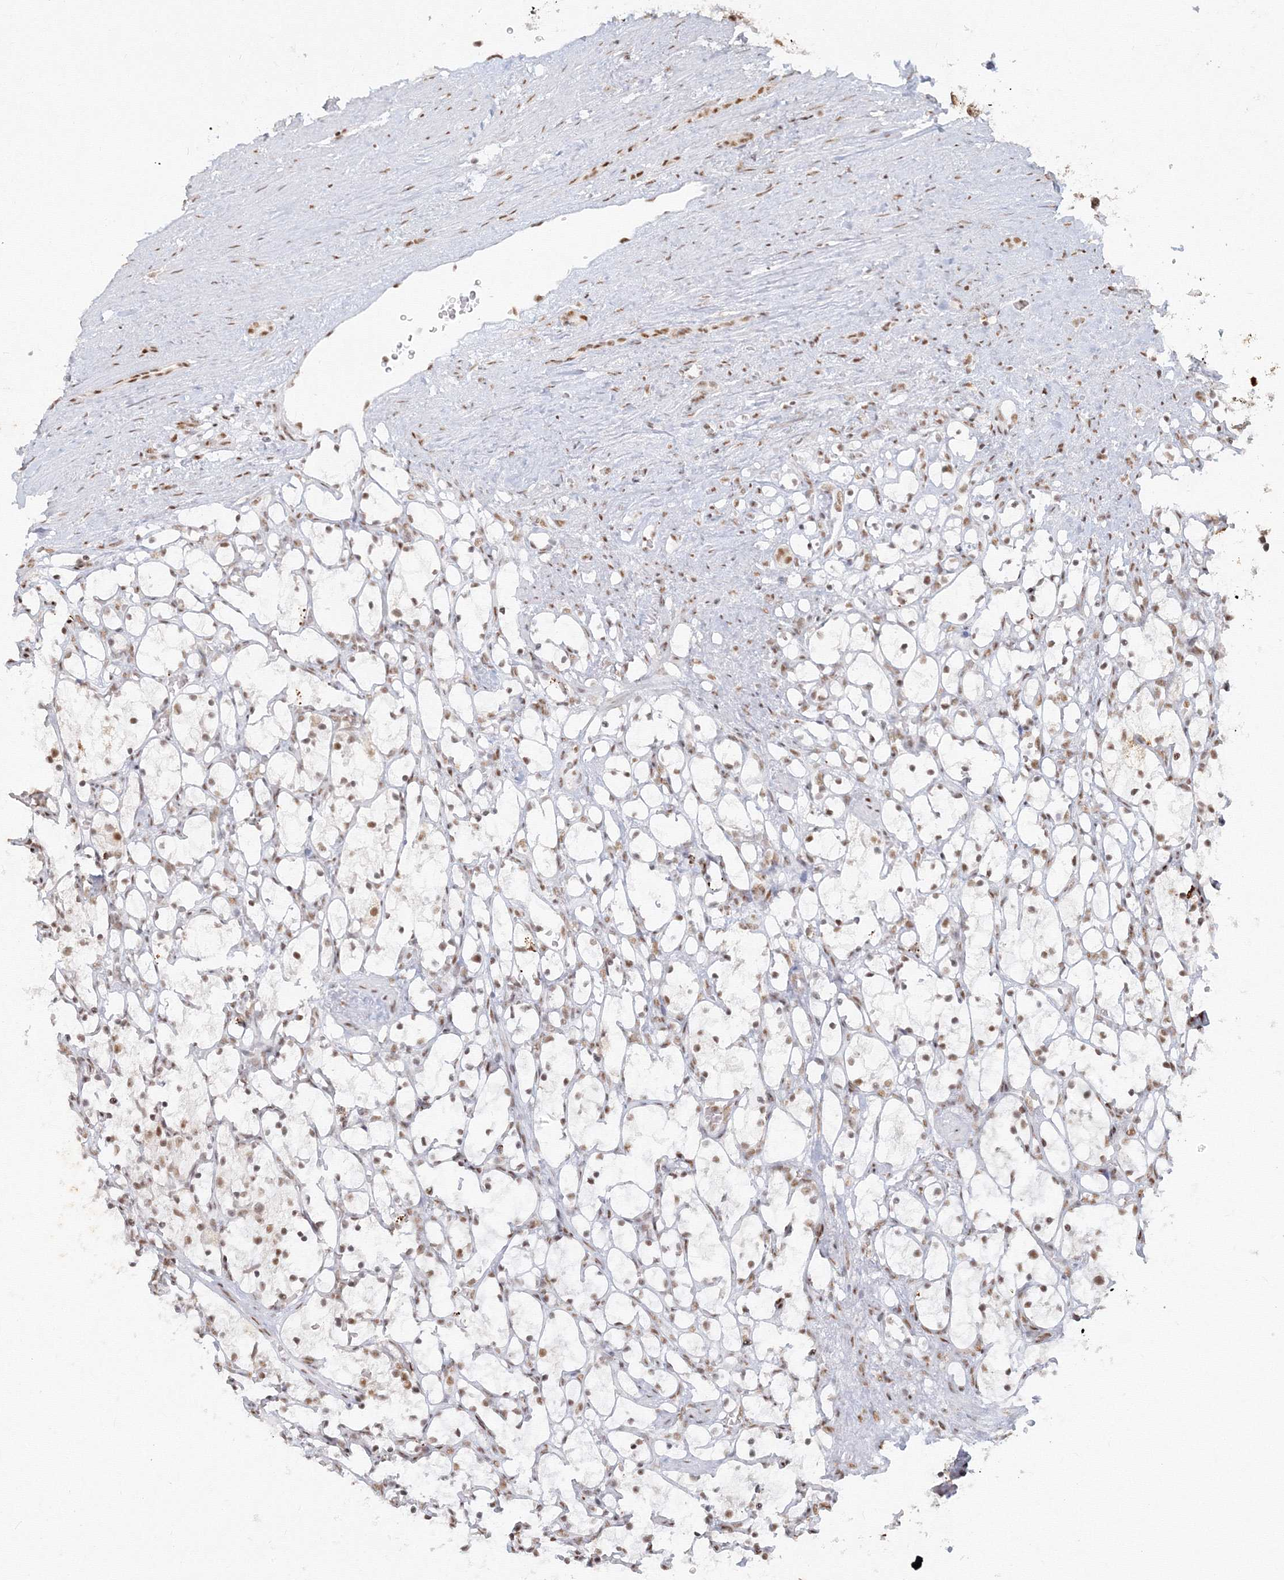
{"staining": {"intensity": "moderate", "quantity": ">75%", "location": "nuclear"}, "tissue": "renal cancer", "cell_type": "Tumor cells", "image_type": "cancer", "snomed": [{"axis": "morphology", "description": "Adenocarcinoma, NOS"}, {"axis": "topography", "description": "Kidney"}], "caption": "Immunohistochemical staining of human renal adenocarcinoma reveals medium levels of moderate nuclear staining in about >75% of tumor cells. (IHC, brightfield microscopy, high magnification).", "gene": "PPP4R2", "patient": {"sex": "female", "age": 69}}